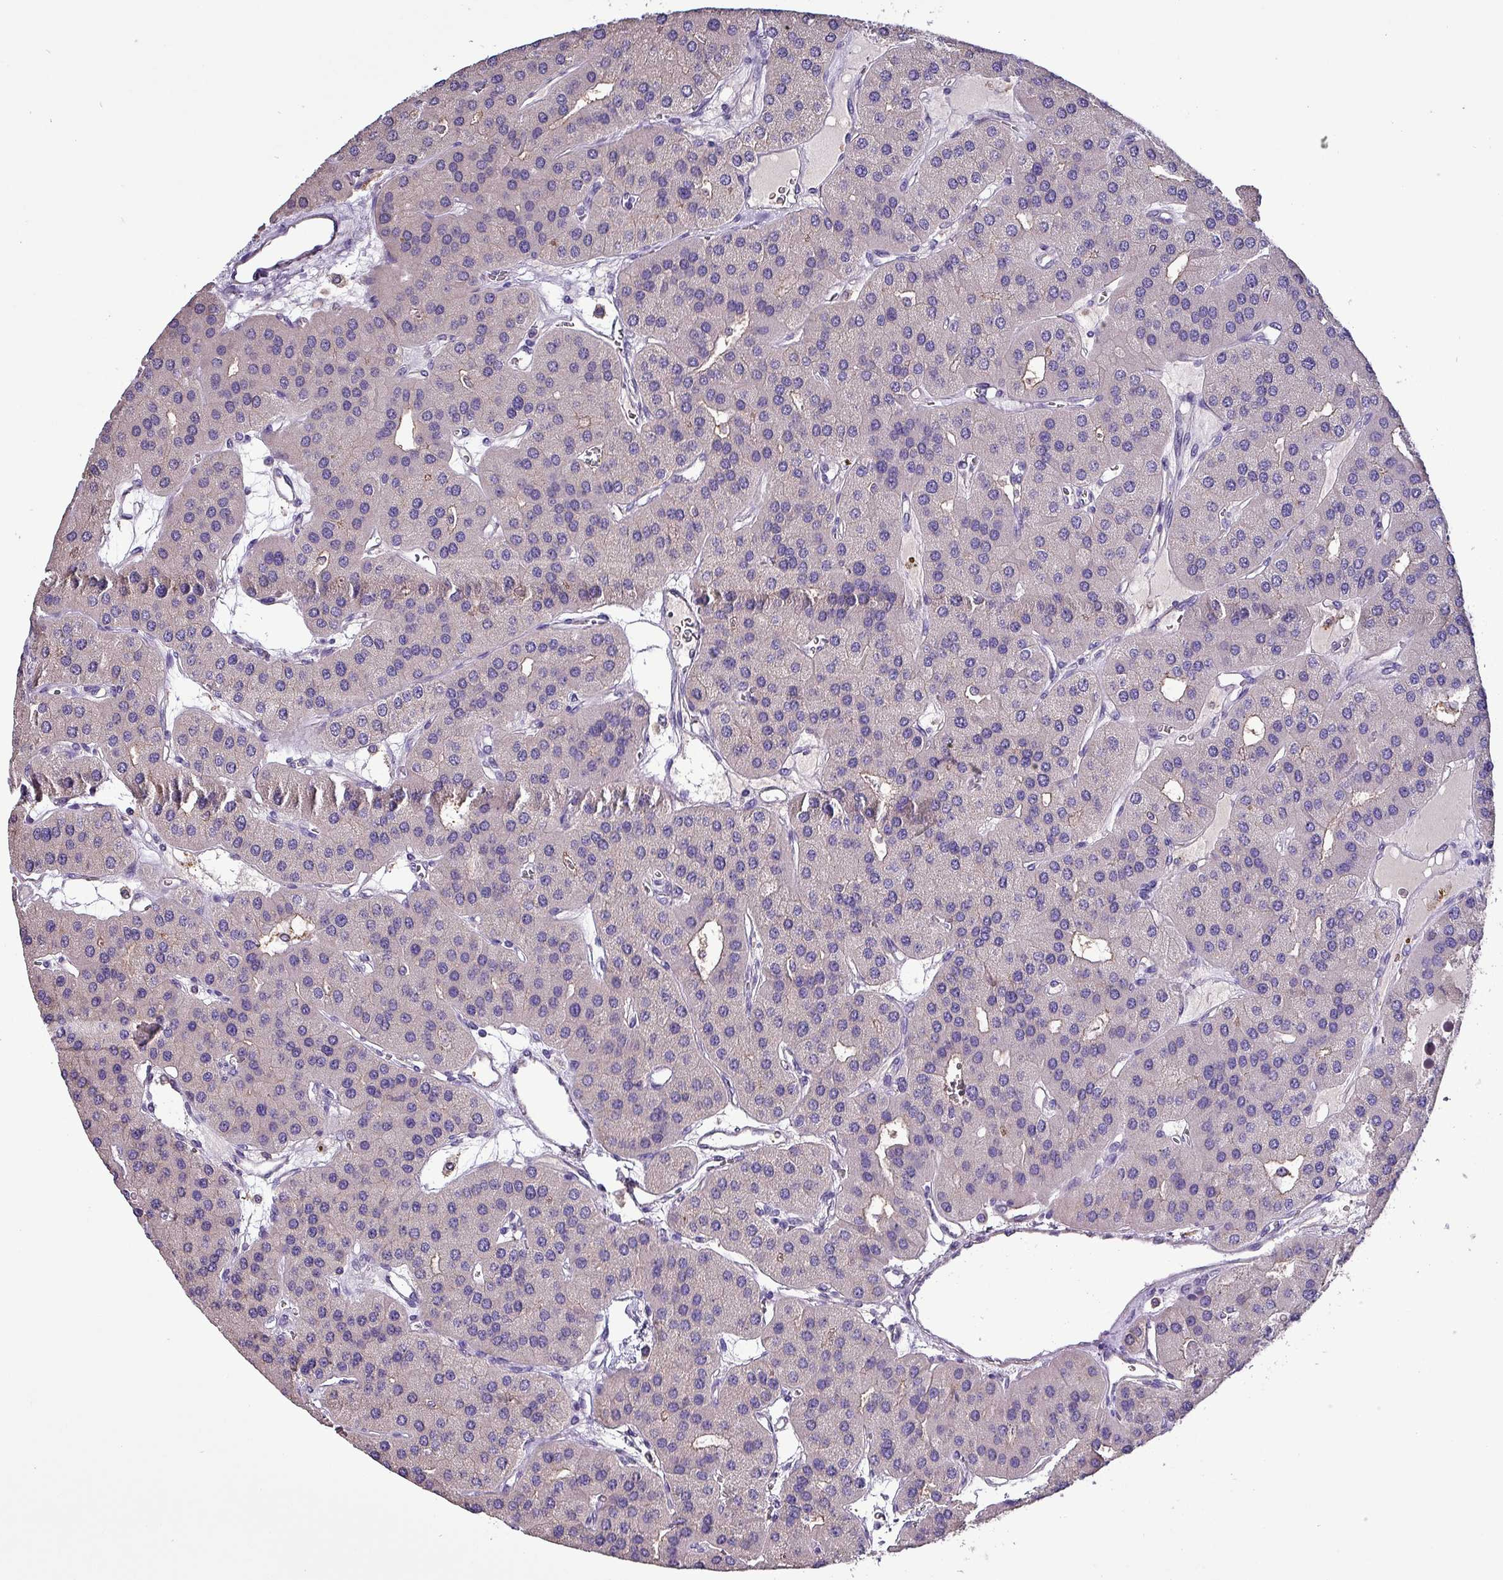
{"staining": {"intensity": "negative", "quantity": "none", "location": "none"}, "tissue": "parathyroid gland", "cell_type": "Glandular cells", "image_type": "normal", "snomed": [{"axis": "morphology", "description": "Normal tissue, NOS"}, {"axis": "morphology", "description": "Adenoma, NOS"}, {"axis": "topography", "description": "Parathyroid gland"}], "caption": "Immunohistochemical staining of normal human parathyroid gland exhibits no significant positivity in glandular cells.", "gene": "HTRA4", "patient": {"sex": "female", "age": 86}}